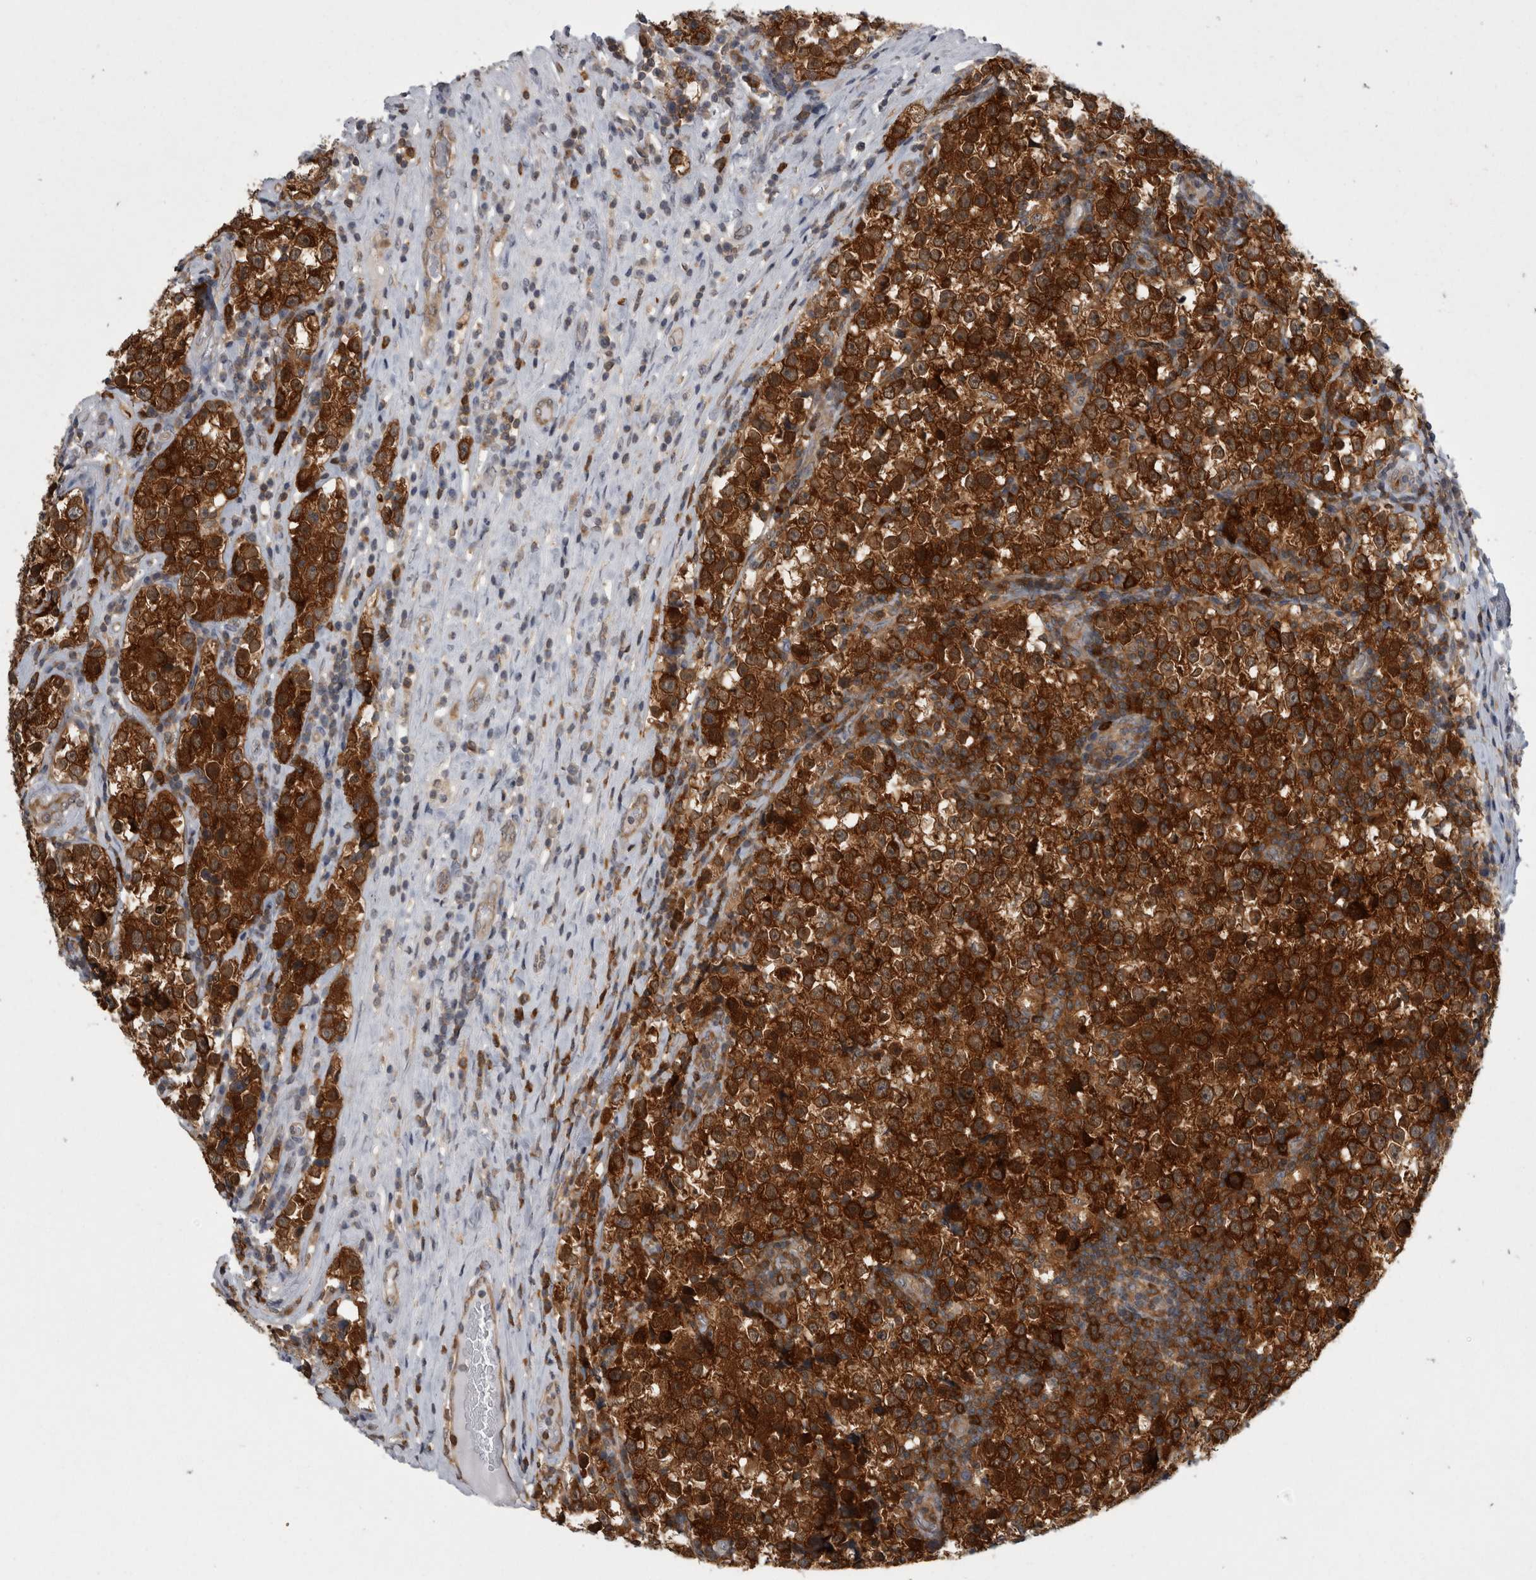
{"staining": {"intensity": "strong", "quantity": ">75%", "location": "cytoplasmic/membranous"}, "tissue": "testis cancer", "cell_type": "Tumor cells", "image_type": "cancer", "snomed": [{"axis": "morphology", "description": "Normal tissue, NOS"}, {"axis": "morphology", "description": "Seminoma, NOS"}, {"axis": "topography", "description": "Testis"}], "caption": "High-power microscopy captured an IHC photomicrograph of testis cancer, revealing strong cytoplasmic/membranous positivity in about >75% of tumor cells. Using DAB (3,3'-diaminobenzidine) (brown) and hematoxylin (blue) stains, captured at high magnification using brightfield microscopy.", "gene": "CACYBP", "patient": {"sex": "male", "age": 43}}